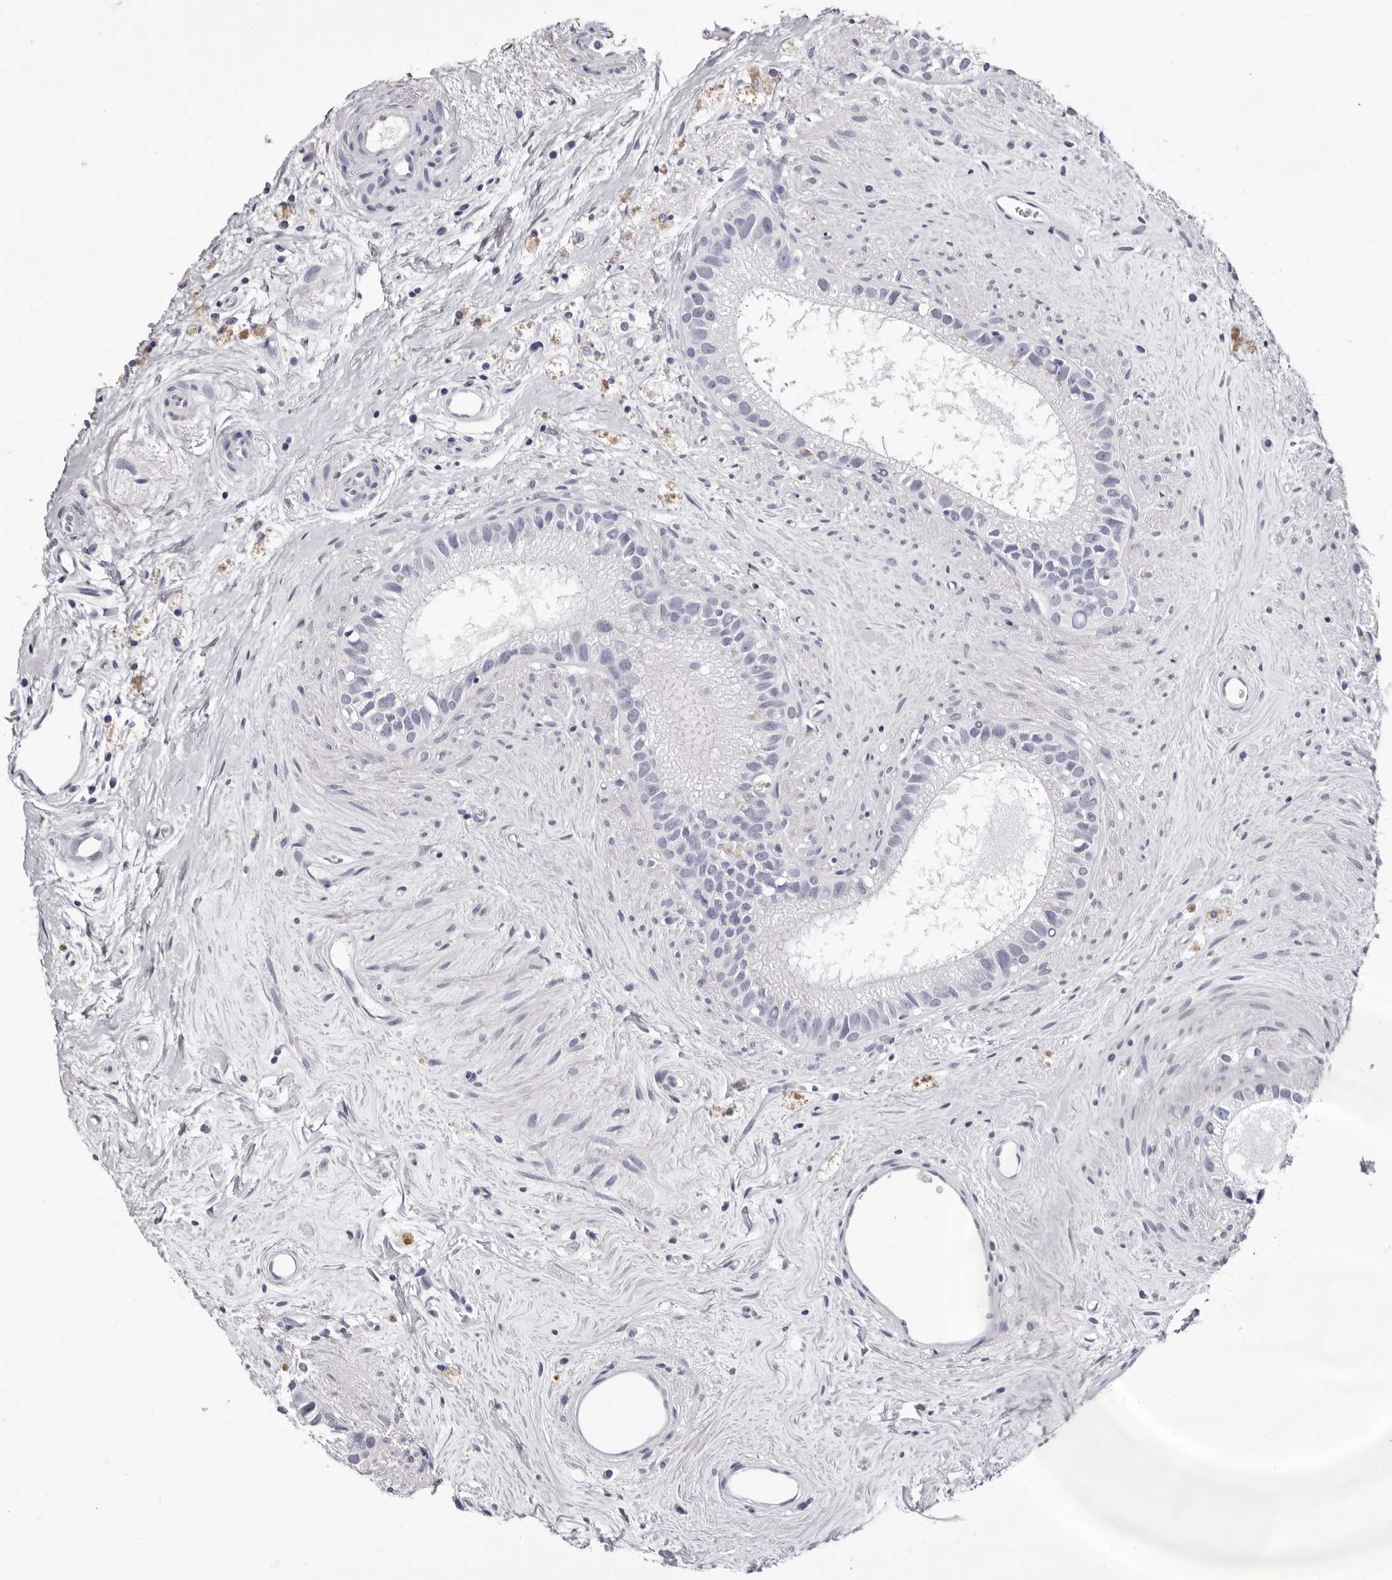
{"staining": {"intensity": "negative", "quantity": "none", "location": "none"}, "tissue": "epididymis", "cell_type": "Glandular cells", "image_type": "normal", "snomed": [{"axis": "morphology", "description": "Normal tissue, NOS"}, {"axis": "topography", "description": "Epididymis"}], "caption": "Photomicrograph shows no protein staining in glandular cells of benign epididymis.", "gene": "LPO", "patient": {"sex": "male", "age": 80}}